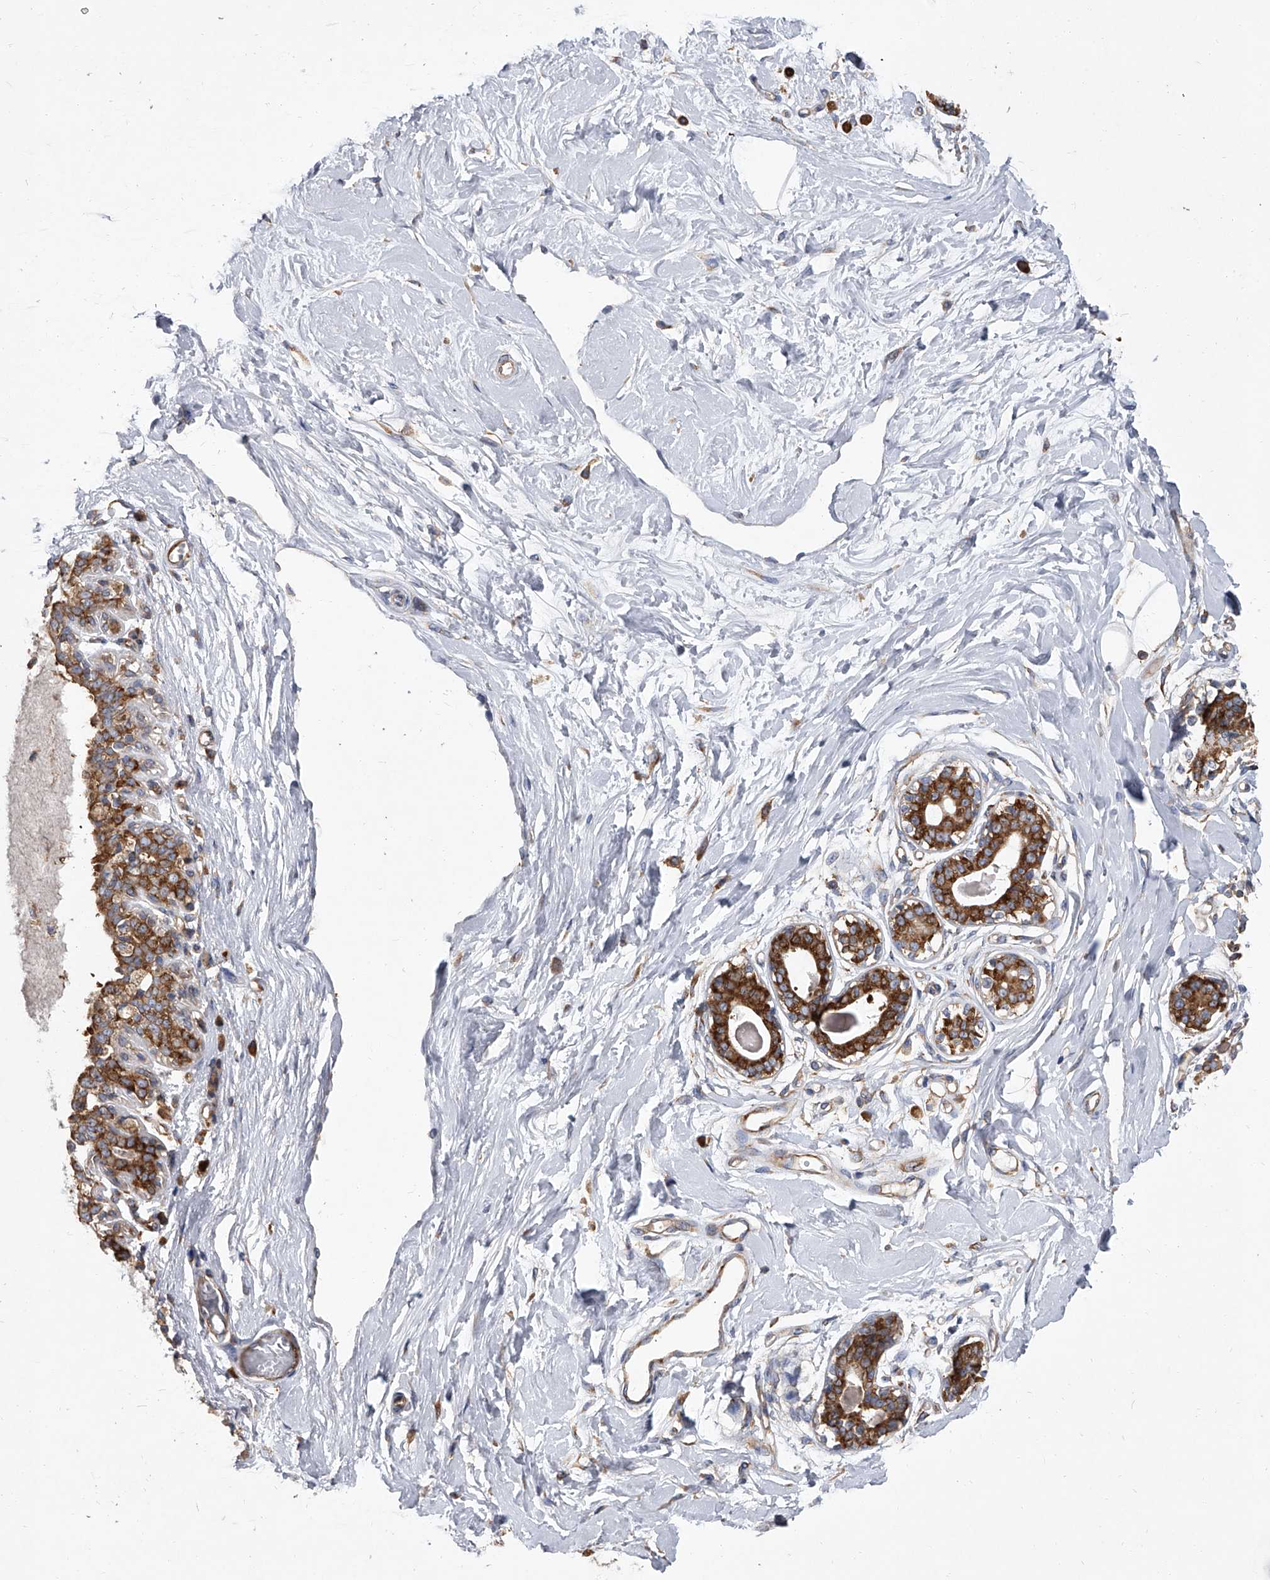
{"staining": {"intensity": "moderate", "quantity": ">75%", "location": "cytoplasmic/membranous"}, "tissue": "breast", "cell_type": "Adipocytes", "image_type": "normal", "snomed": [{"axis": "morphology", "description": "Normal tissue, NOS"}, {"axis": "topography", "description": "Breast"}], "caption": "About >75% of adipocytes in unremarkable breast exhibit moderate cytoplasmic/membranous protein expression as visualized by brown immunohistochemical staining.", "gene": "EIF2S2", "patient": {"sex": "female", "age": 45}}